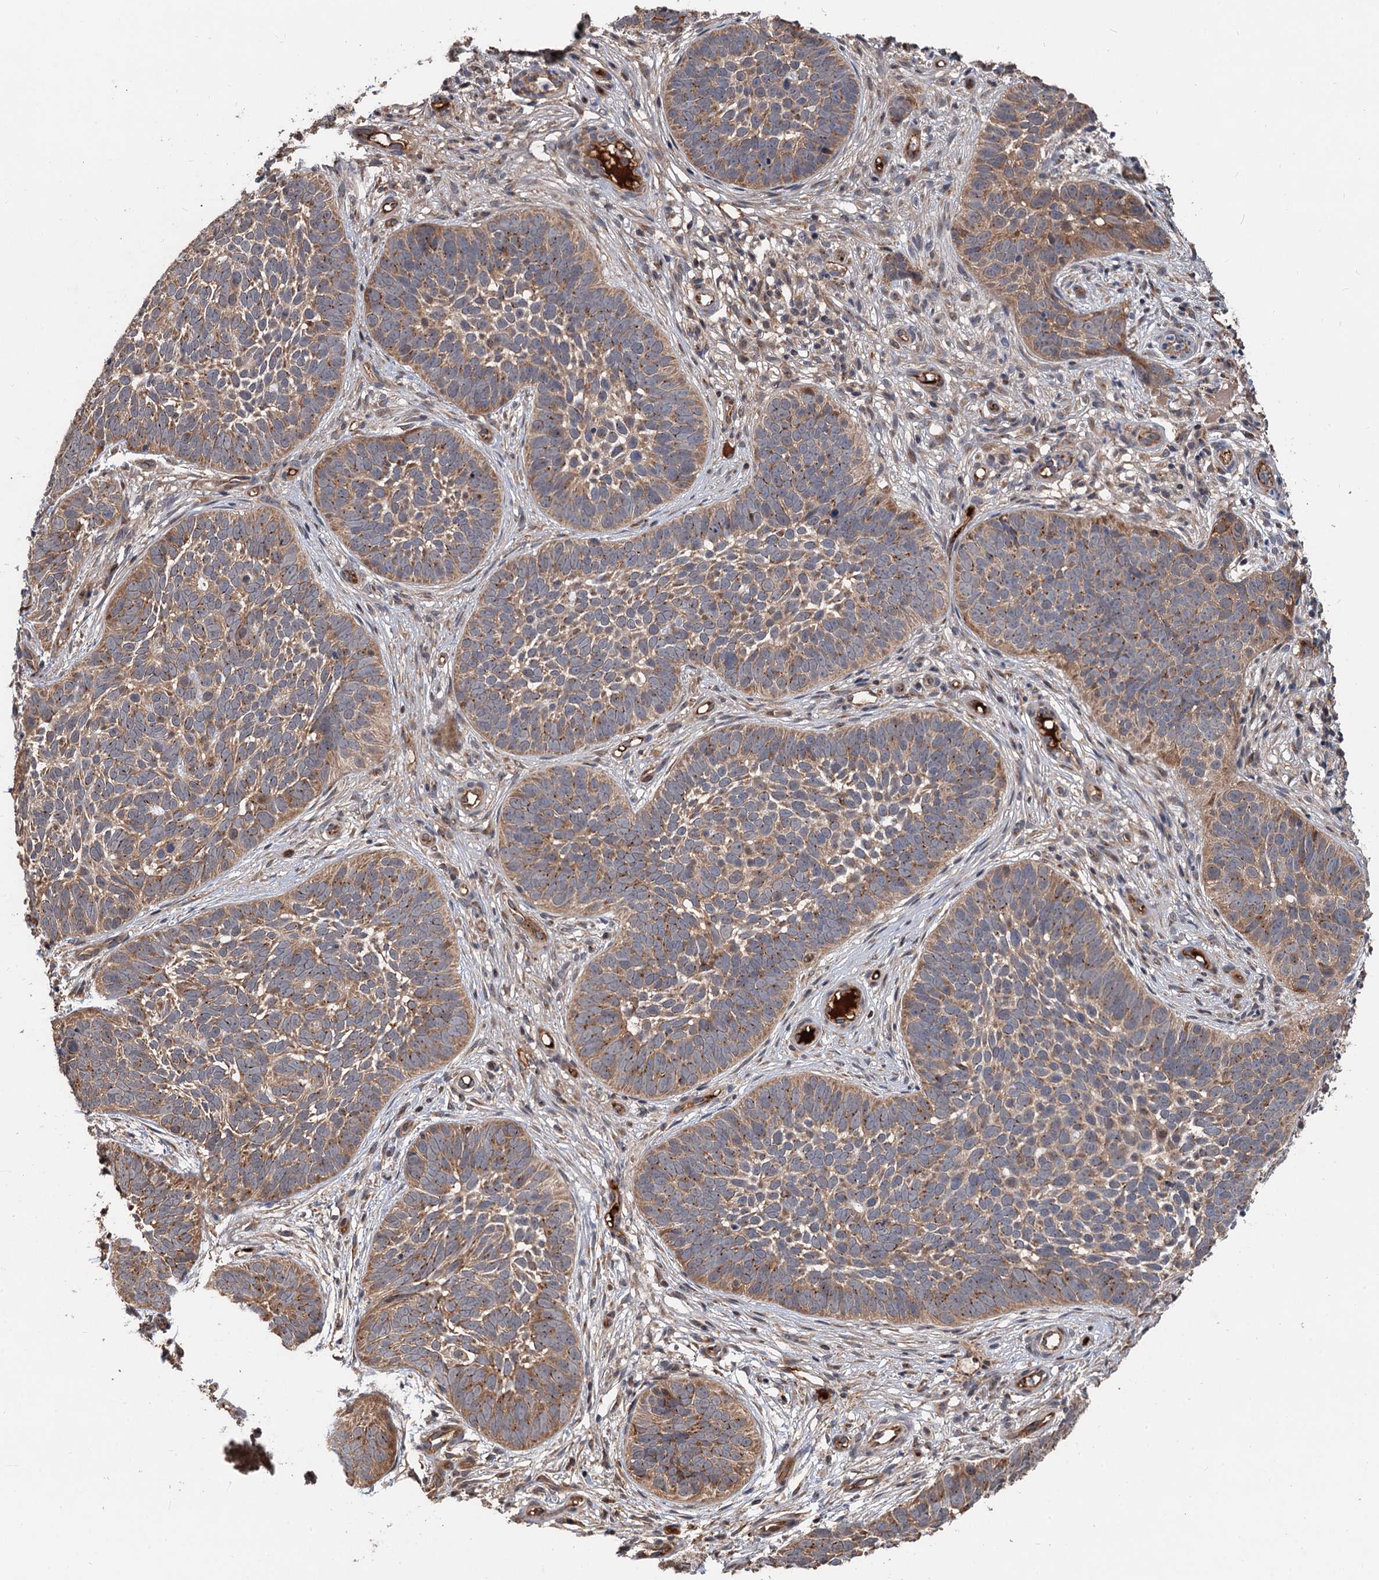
{"staining": {"intensity": "moderate", "quantity": ">75%", "location": "cytoplasmic/membranous"}, "tissue": "skin cancer", "cell_type": "Tumor cells", "image_type": "cancer", "snomed": [{"axis": "morphology", "description": "Basal cell carcinoma"}, {"axis": "topography", "description": "Skin"}], "caption": "DAB (3,3'-diaminobenzidine) immunohistochemical staining of human skin basal cell carcinoma shows moderate cytoplasmic/membranous protein positivity in about >75% of tumor cells.", "gene": "DEXI", "patient": {"sex": "male", "age": 89}}